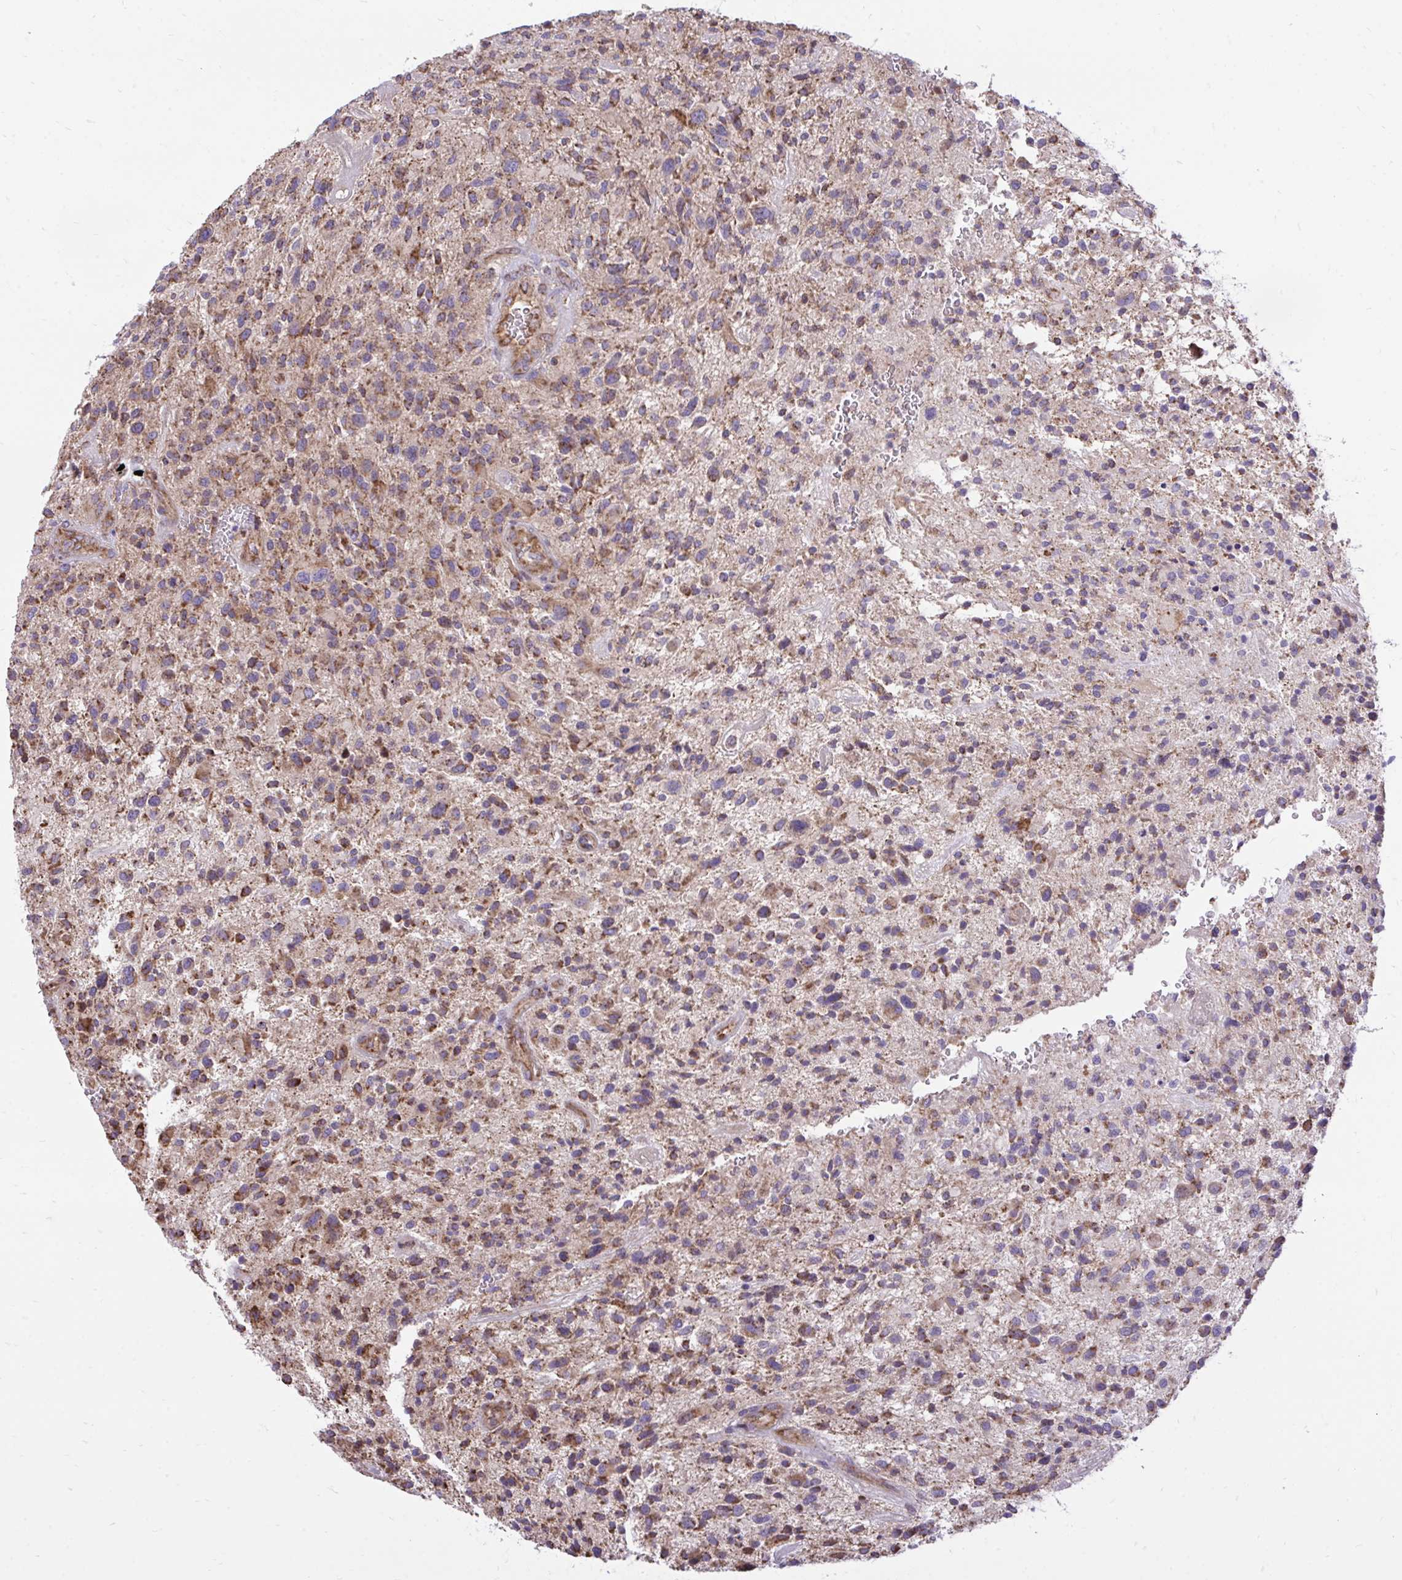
{"staining": {"intensity": "moderate", "quantity": "25%-75%", "location": "cytoplasmic/membranous"}, "tissue": "glioma", "cell_type": "Tumor cells", "image_type": "cancer", "snomed": [{"axis": "morphology", "description": "Glioma, malignant, High grade"}, {"axis": "topography", "description": "Brain"}], "caption": "Immunohistochemistry (IHC) histopathology image of human malignant glioma (high-grade) stained for a protein (brown), which displays medium levels of moderate cytoplasmic/membranous staining in approximately 25%-75% of tumor cells.", "gene": "ATP13A2", "patient": {"sex": "male", "age": 47}}